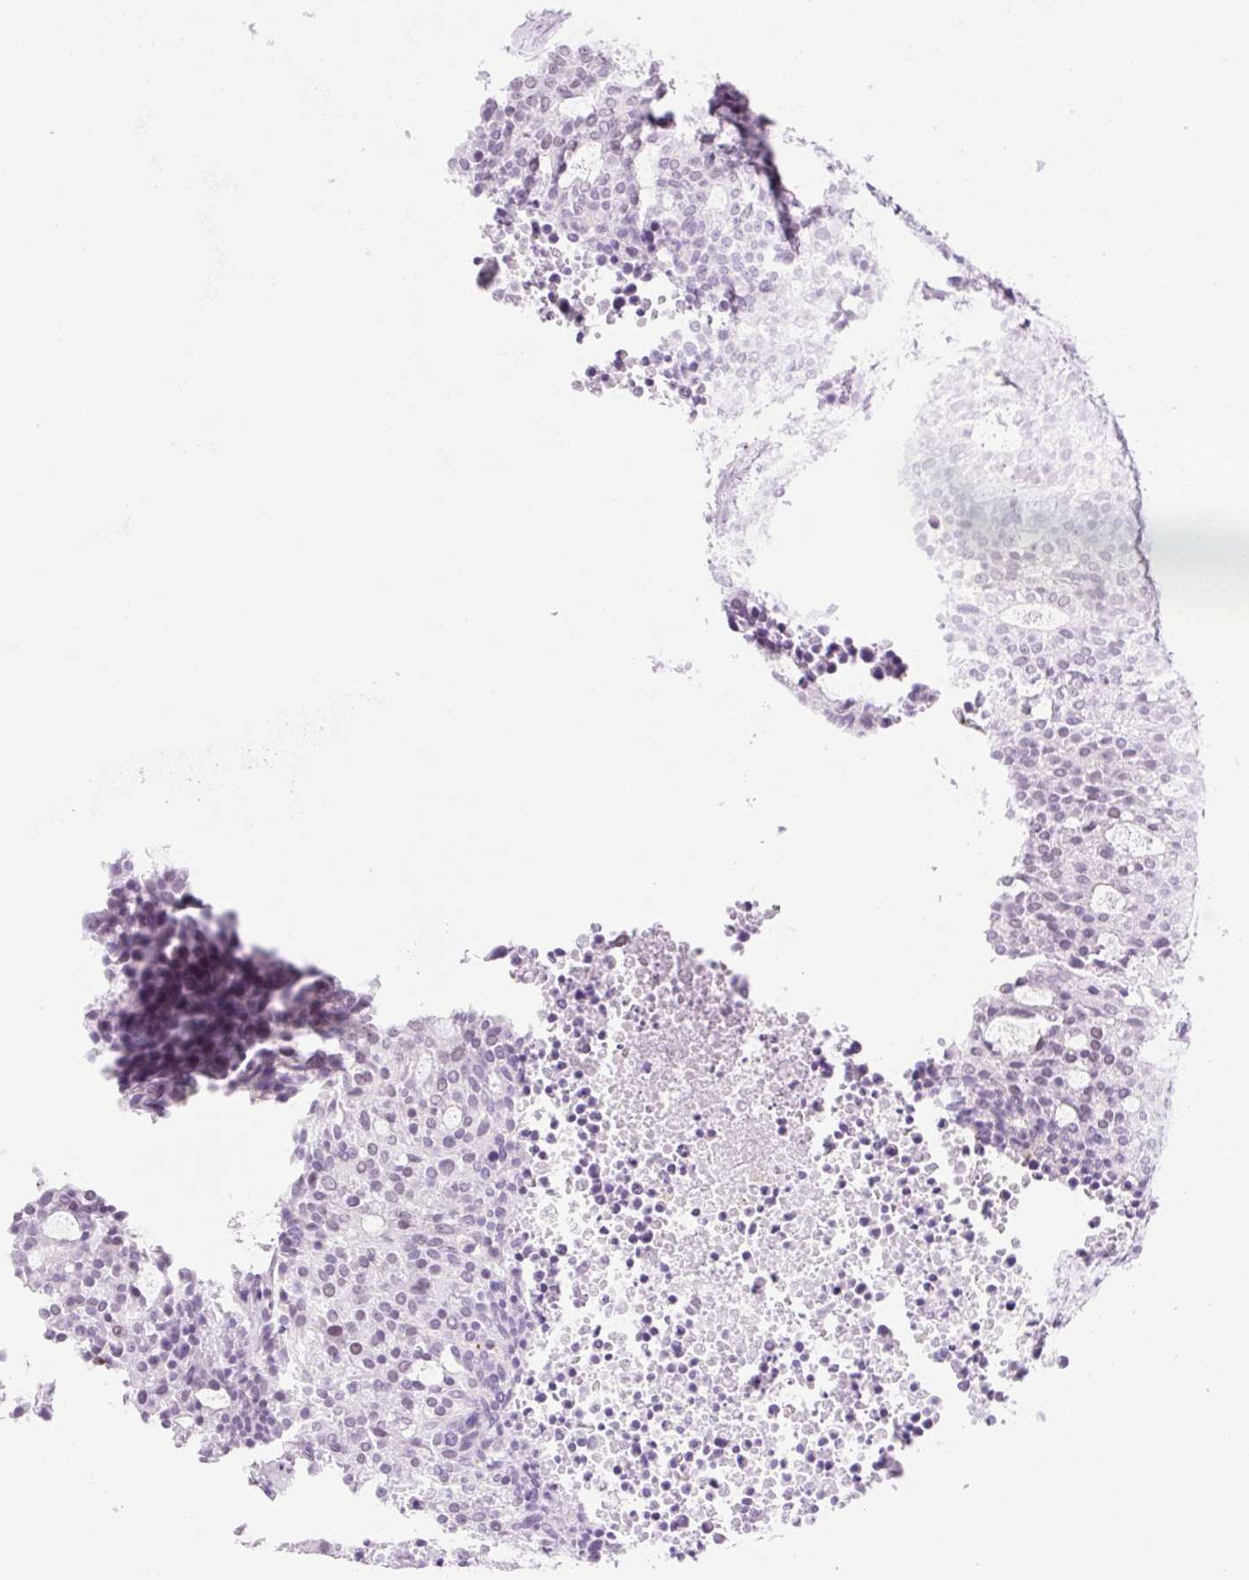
{"staining": {"intensity": "negative", "quantity": "none", "location": "none"}, "tissue": "carcinoid", "cell_type": "Tumor cells", "image_type": "cancer", "snomed": [{"axis": "morphology", "description": "Carcinoid, malignant, NOS"}, {"axis": "topography", "description": "Pancreas"}], "caption": "IHC image of carcinoid (malignant) stained for a protein (brown), which reveals no positivity in tumor cells.", "gene": "PALM3", "patient": {"sex": "female", "age": 54}}